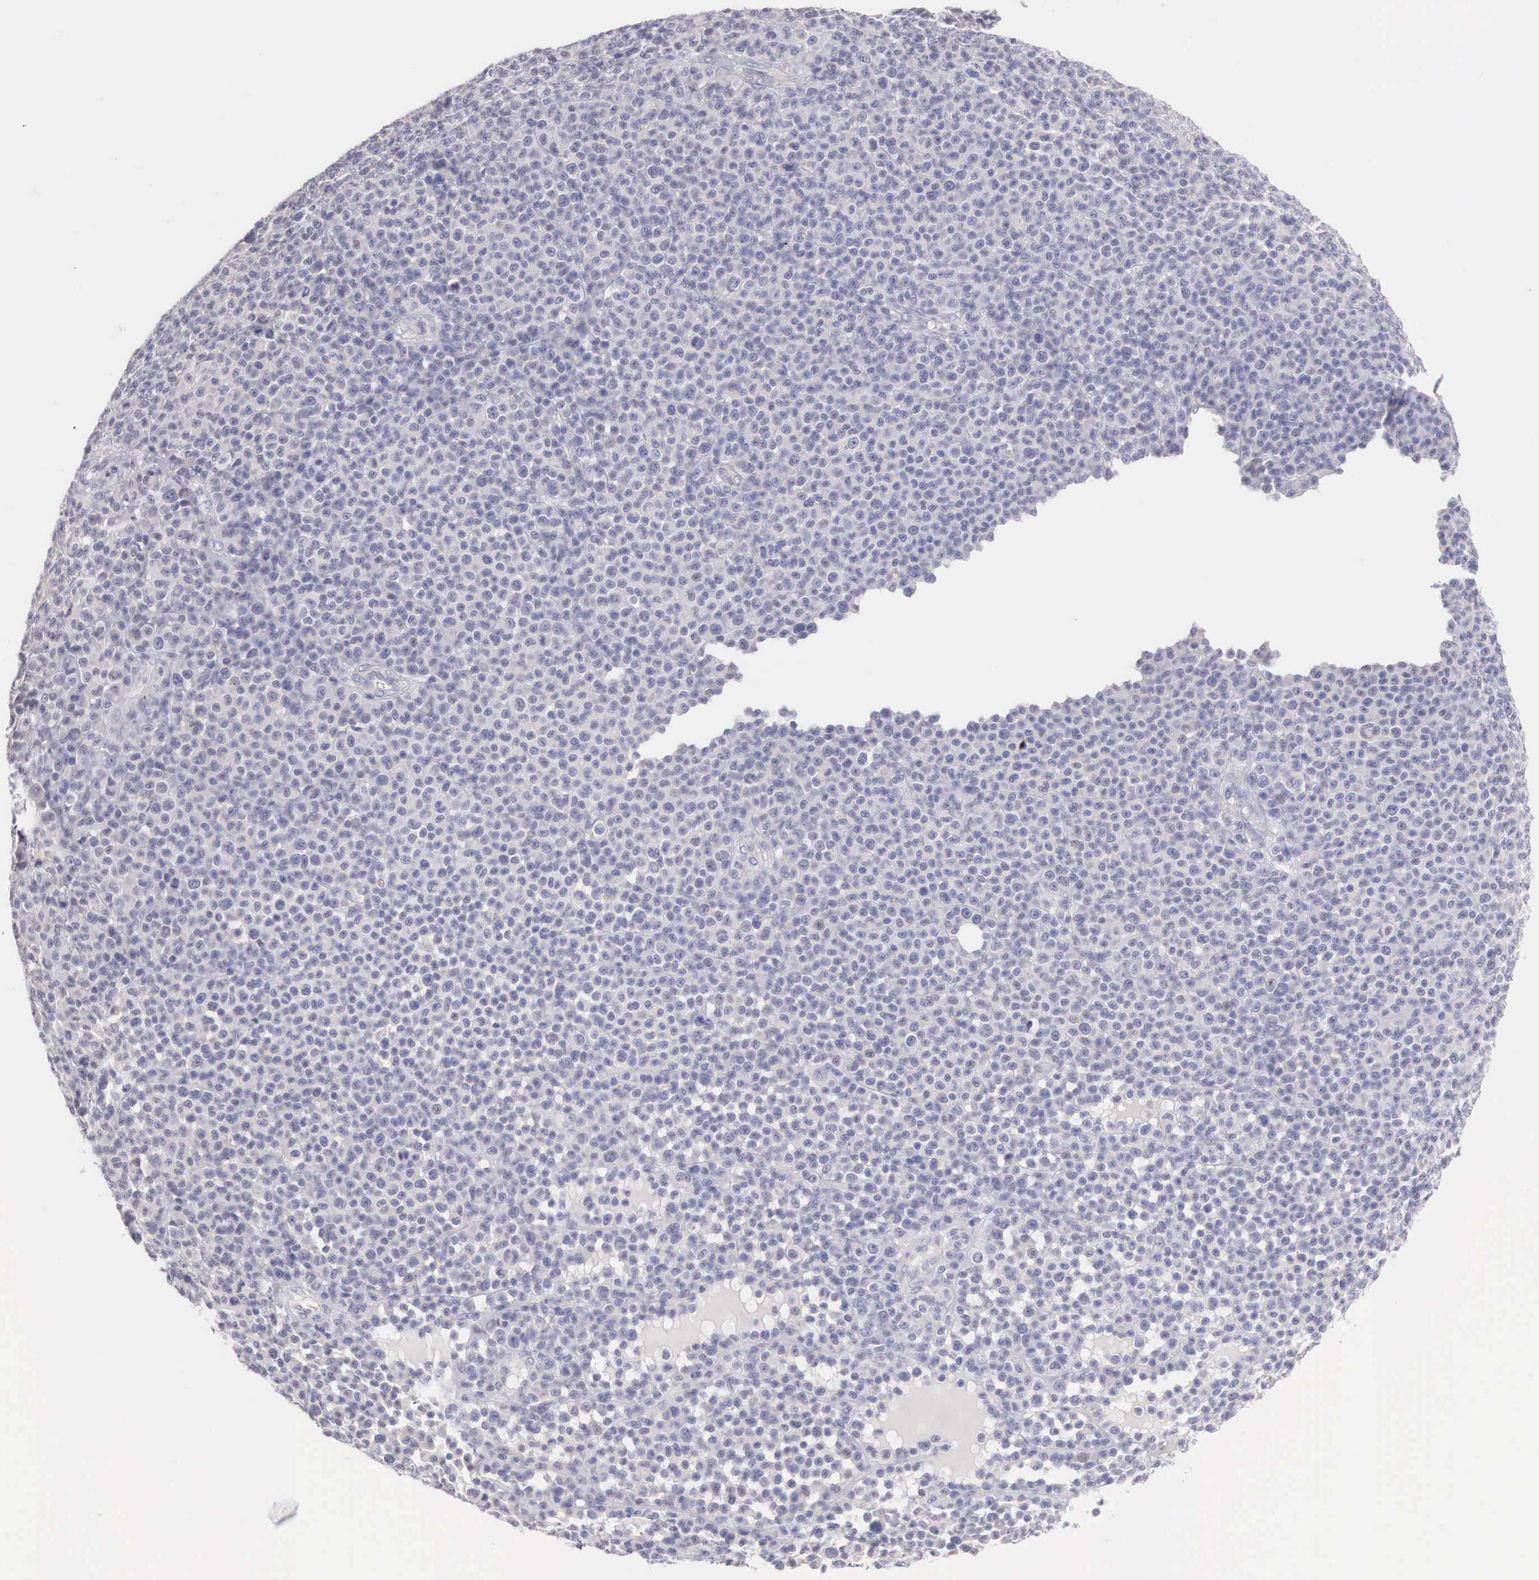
{"staining": {"intensity": "negative", "quantity": "none", "location": "none"}, "tissue": "melanoma", "cell_type": "Tumor cells", "image_type": "cancer", "snomed": [{"axis": "morphology", "description": "Malignant melanoma, Metastatic site"}, {"axis": "topography", "description": "Skin"}], "caption": "IHC micrograph of neoplastic tissue: human melanoma stained with DAB exhibits no significant protein staining in tumor cells.", "gene": "TRIM13", "patient": {"sex": "male", "age": 32}}